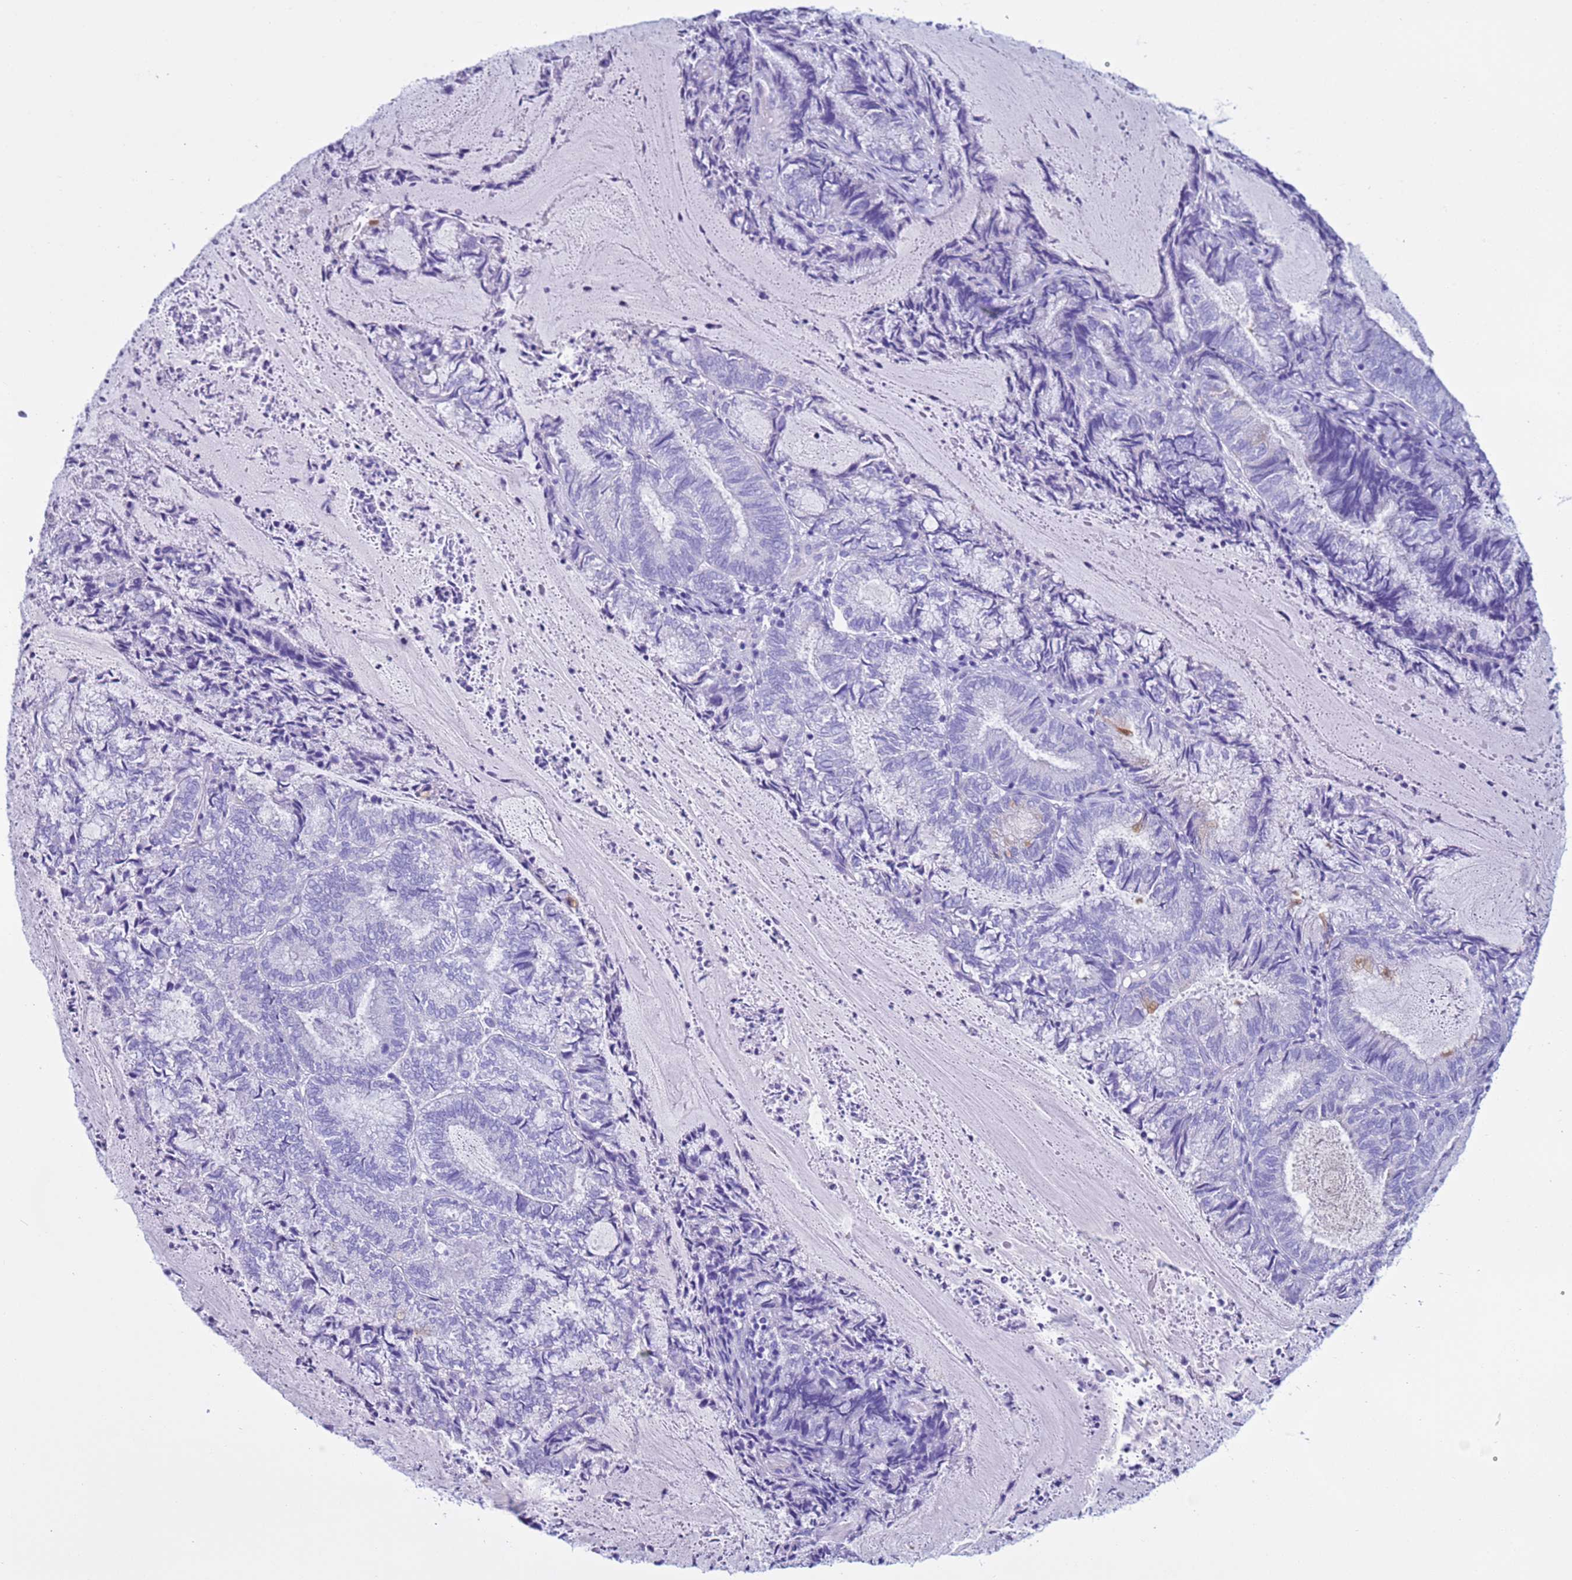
{"staining": {"intensity": "negative", "quantity": "none", "location": "none"}, "tissue": "endometrial cancer", "cell_type": "Tumor cells", "image_type": "cancer", "snomed": [{"axis": "morphology", "description": "Adenocarcinoma, NOS"}, {"axis": "topography", "description": "Endometrium"}], "caption": "Immunohistochemical staining of human endometrial cancer shows no significant positivity in tumor cells. Brightfield microscopy of immunohistochemistry stained with DAB (brown) and hematoxylin (blue), captured at high magnification.", "gene": "CST4", "patient": {"sex": "female", "age": 80}}